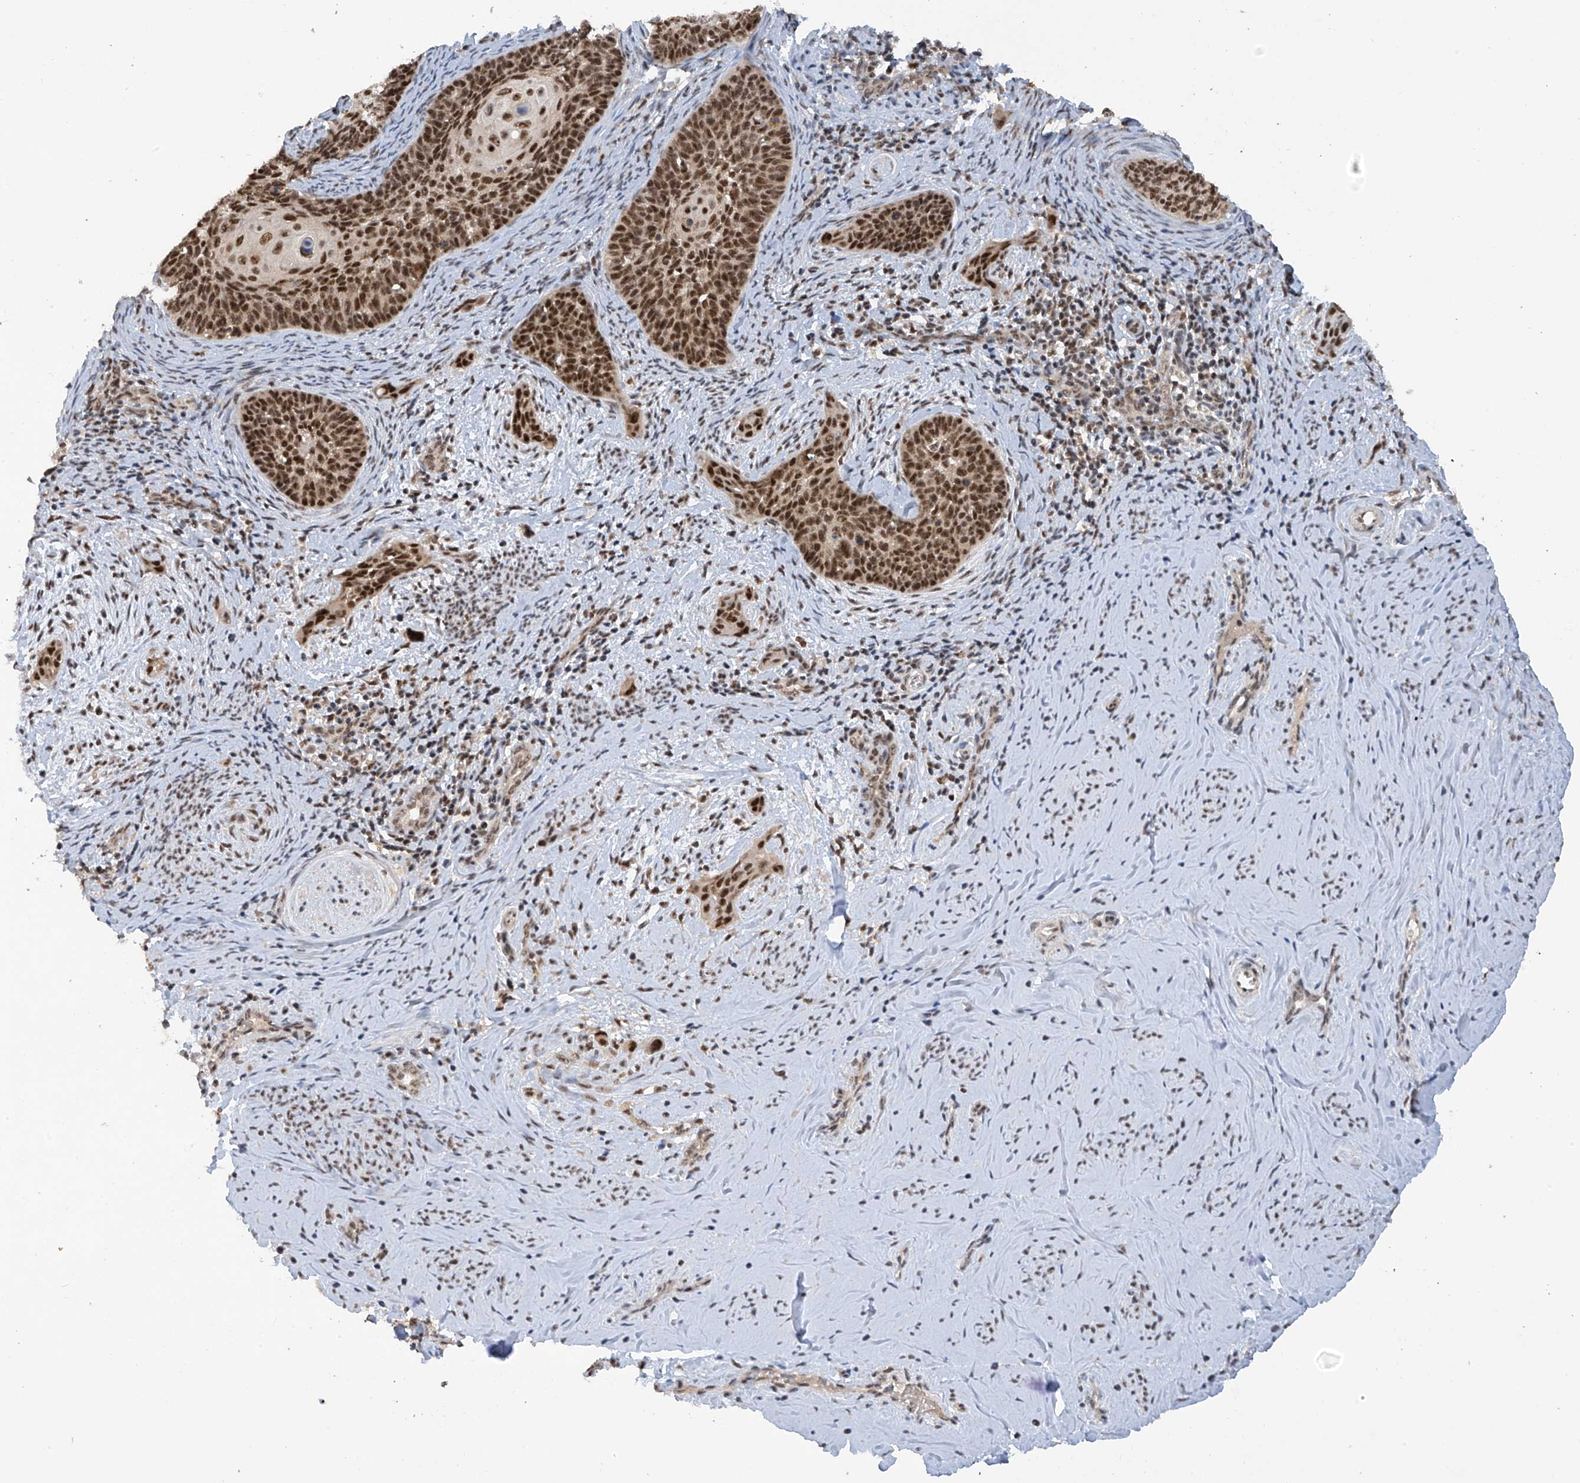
{"staining": {"intensity": "strong", "quantity": ">75%", "location": "nuclear"}, "tissue": "cervical cancer", "cell_type": "Tumor cells", "image_type": "cancer", "snomed": [{"axis": "morphology", "description": "Squamous cell carcinoma, NOS"}, {"axis": "topography", "description": "Cervix"}], "caption": "The immunohistochemical stain labels strong nuclear expression in tumor cells of cervical squamous cell carcinoma tissue.", "gene": "RPAIN", "patient": {"sex": "female", "age": 33}}